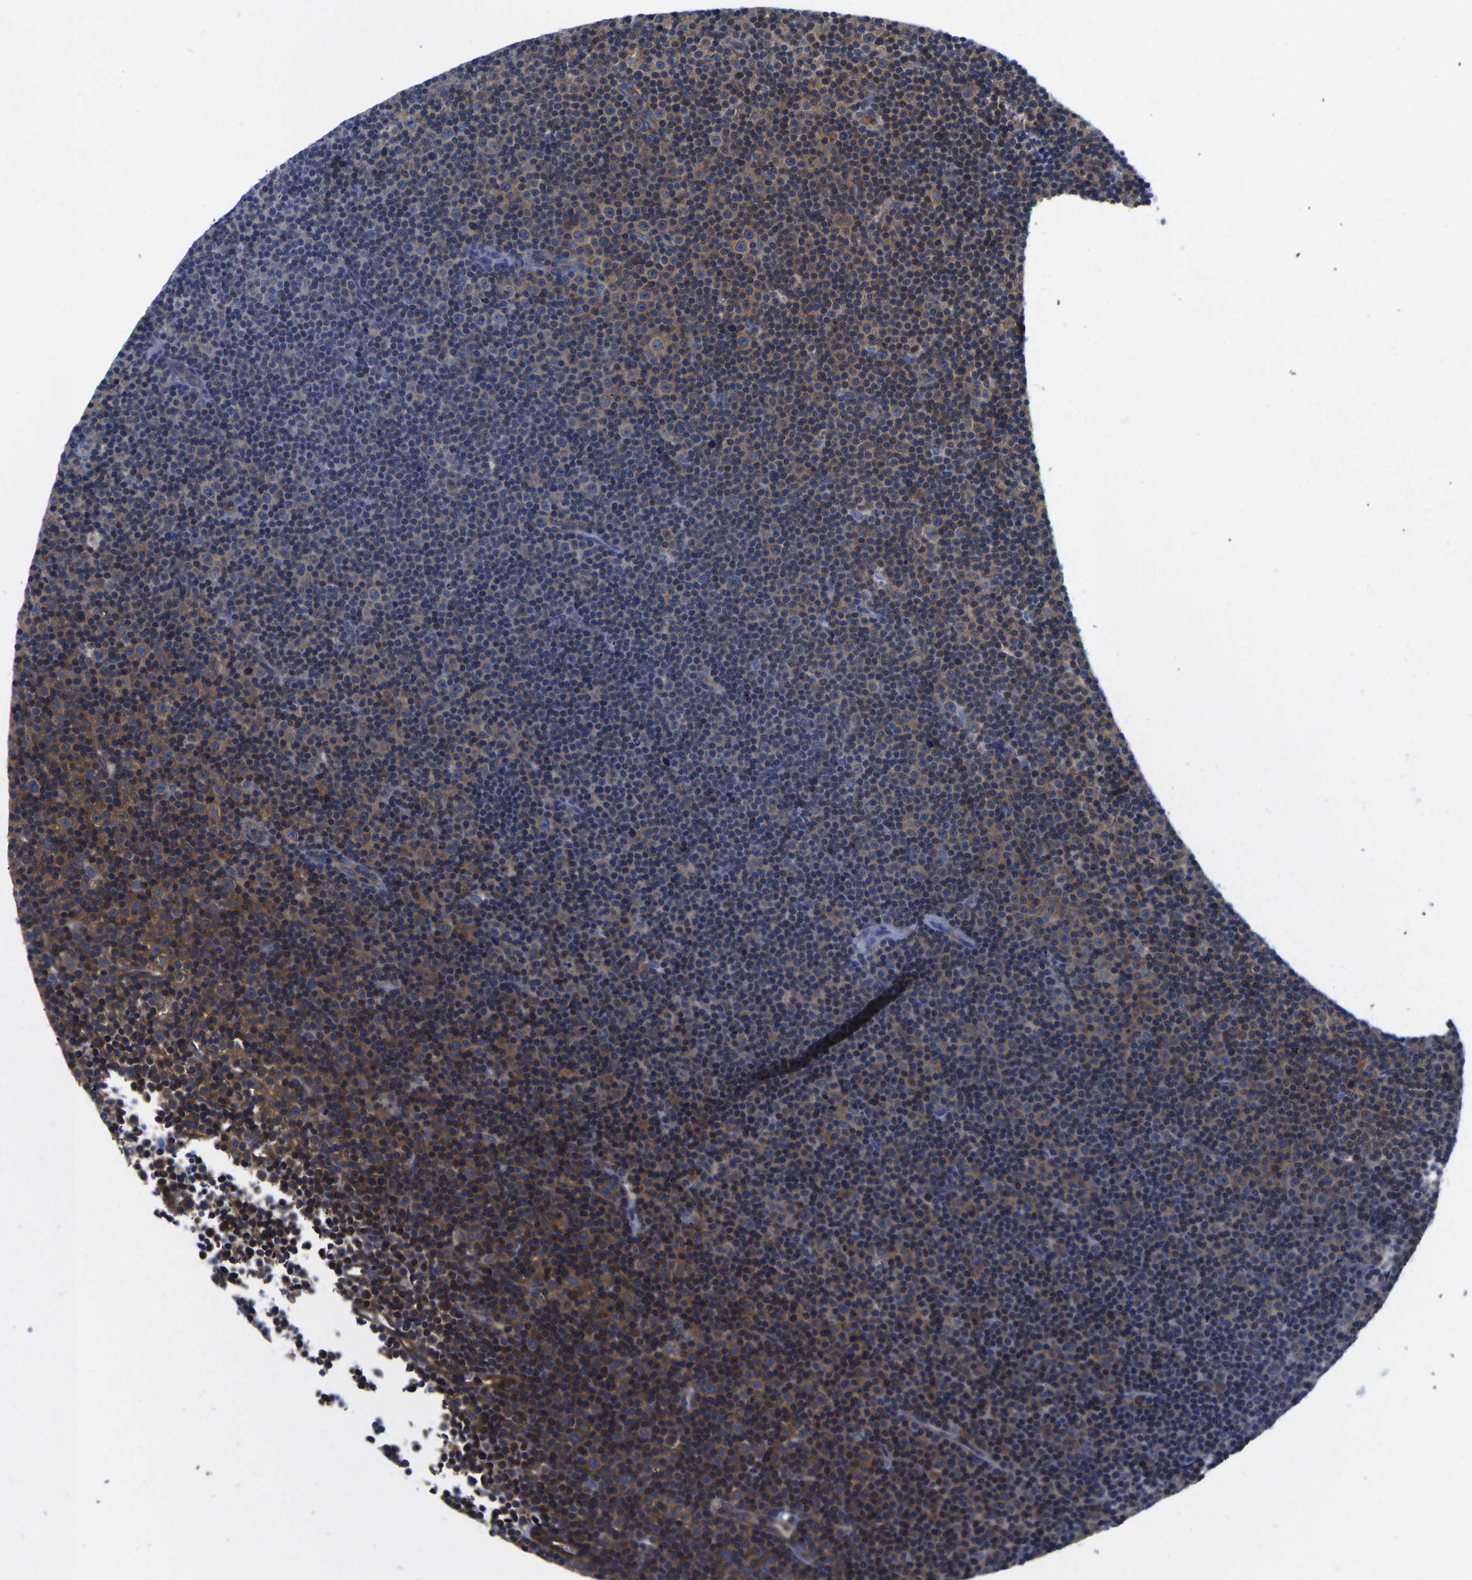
{"staining": {"intensity": "moderate", "quantity": "25%-75%", "location": "cytoplasmic/membranous"}, "tissue": "lymphoma", "cell_type": "Tumor cells", "image_type": "cancer", "snomed": [{"axis": "morphology", "description": "Malignant lymphoma, non-Hodgkin's type, Low grade"}, {"axis": "topography", "description": "Lymph node"}], "caption": "A photomicrograph of lymphoma stained for a protein exhibits moderate cytoplasmic/membranous brown staining in tumor cells.", "gene": "TFG", "patient": {"sex": "female", "age": 67}}